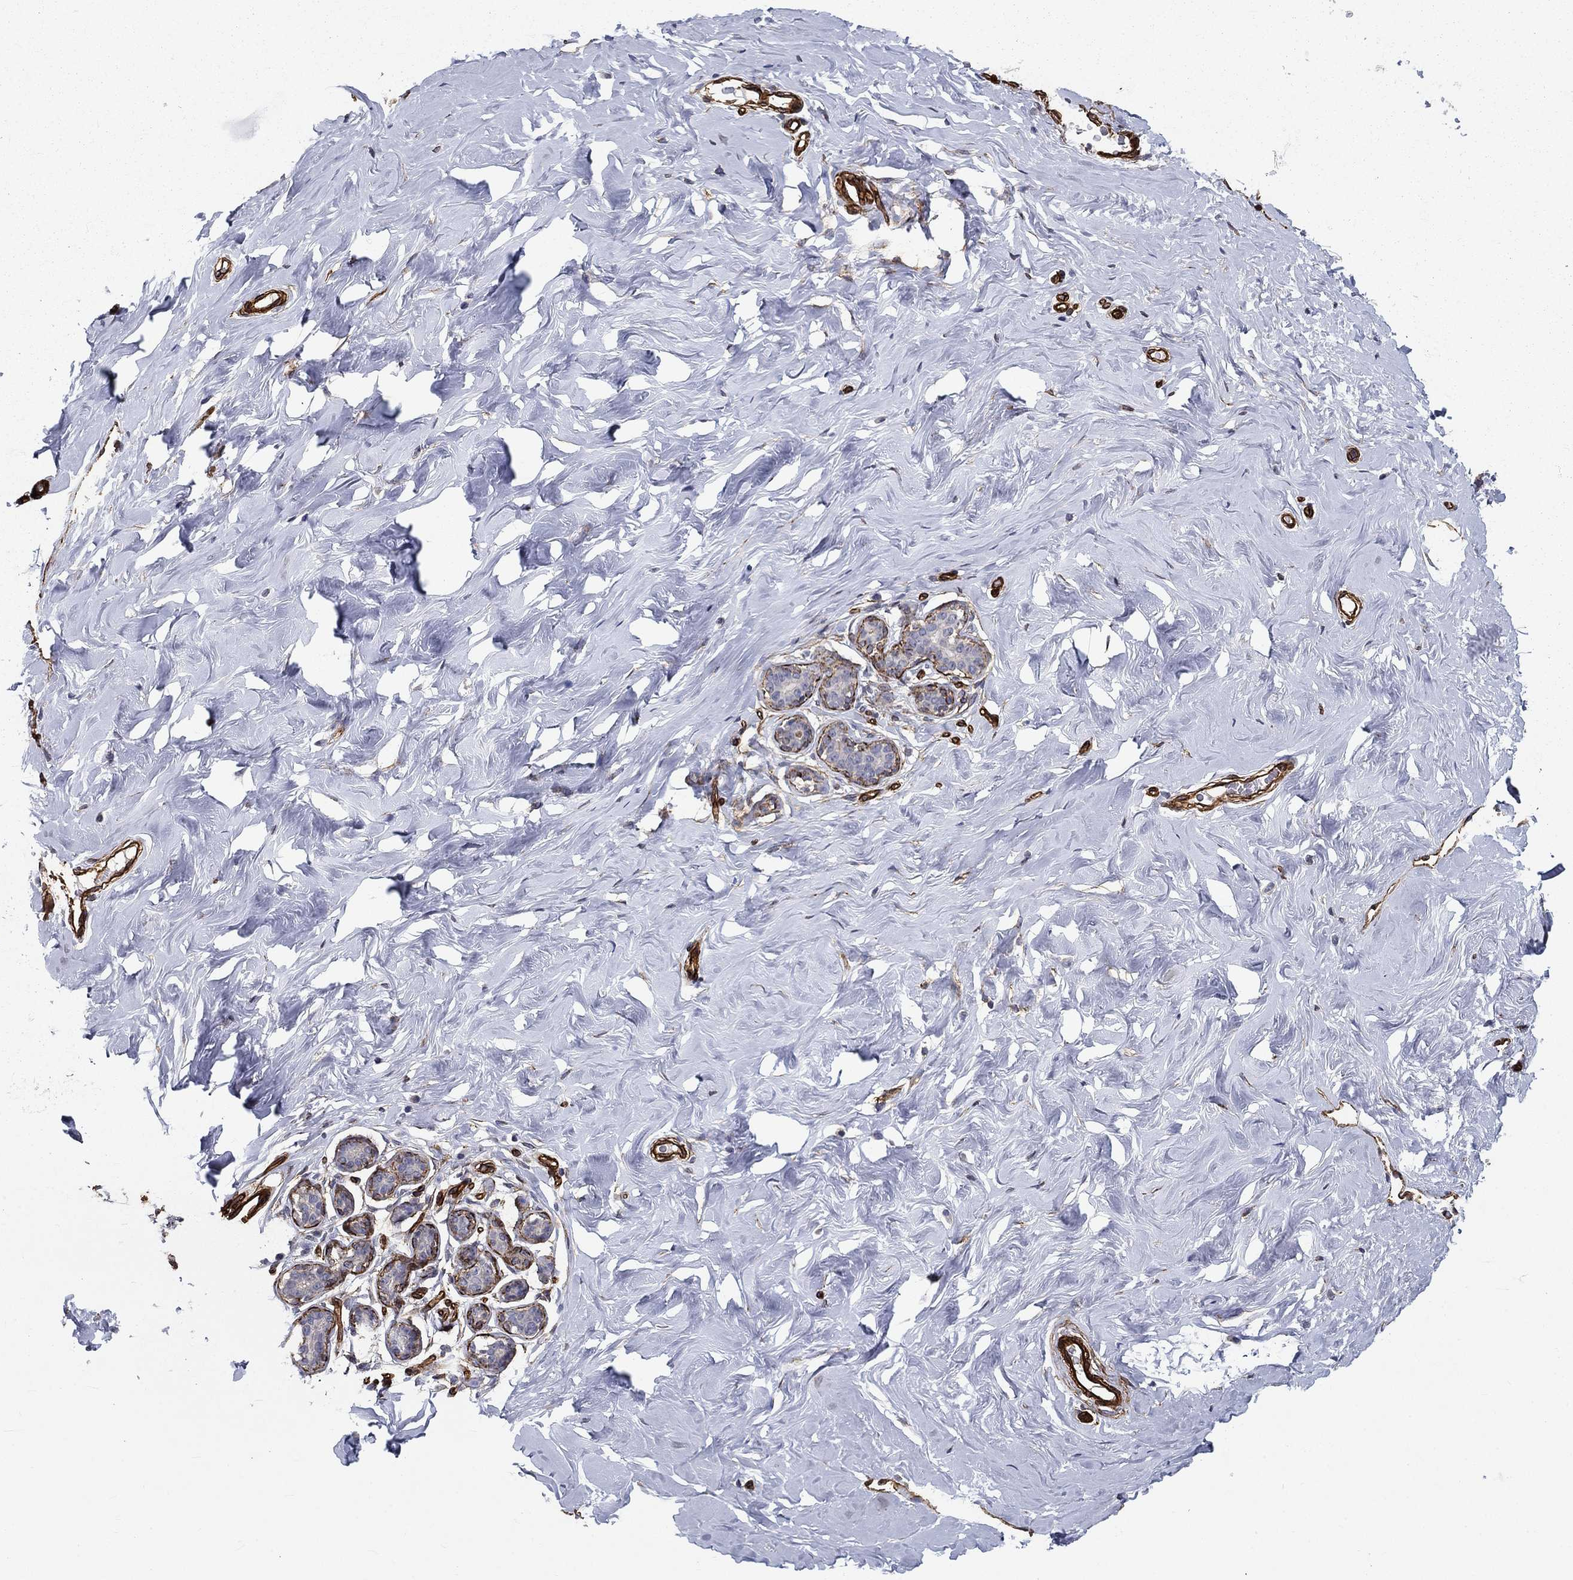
{"staining": {"intensity": "negative", "quantity": "none", "location": "none"}, "tissue": "breast", "cell_type": "Adipocytes", "image_type": "normal", "snomed": [{"axis": "morphology", "description": "Normal tissue, NOS"}, {"axis": "topography", "description": "Skin"}, {"axis": "topography", "description": "Breast"}], "caption": "This is a photomicrograph of IHC staining of unremarkable breast, which shows no expression in adipocytes.", "gene": "SYNC", "patient": {"sex": "female", "age": 43}}